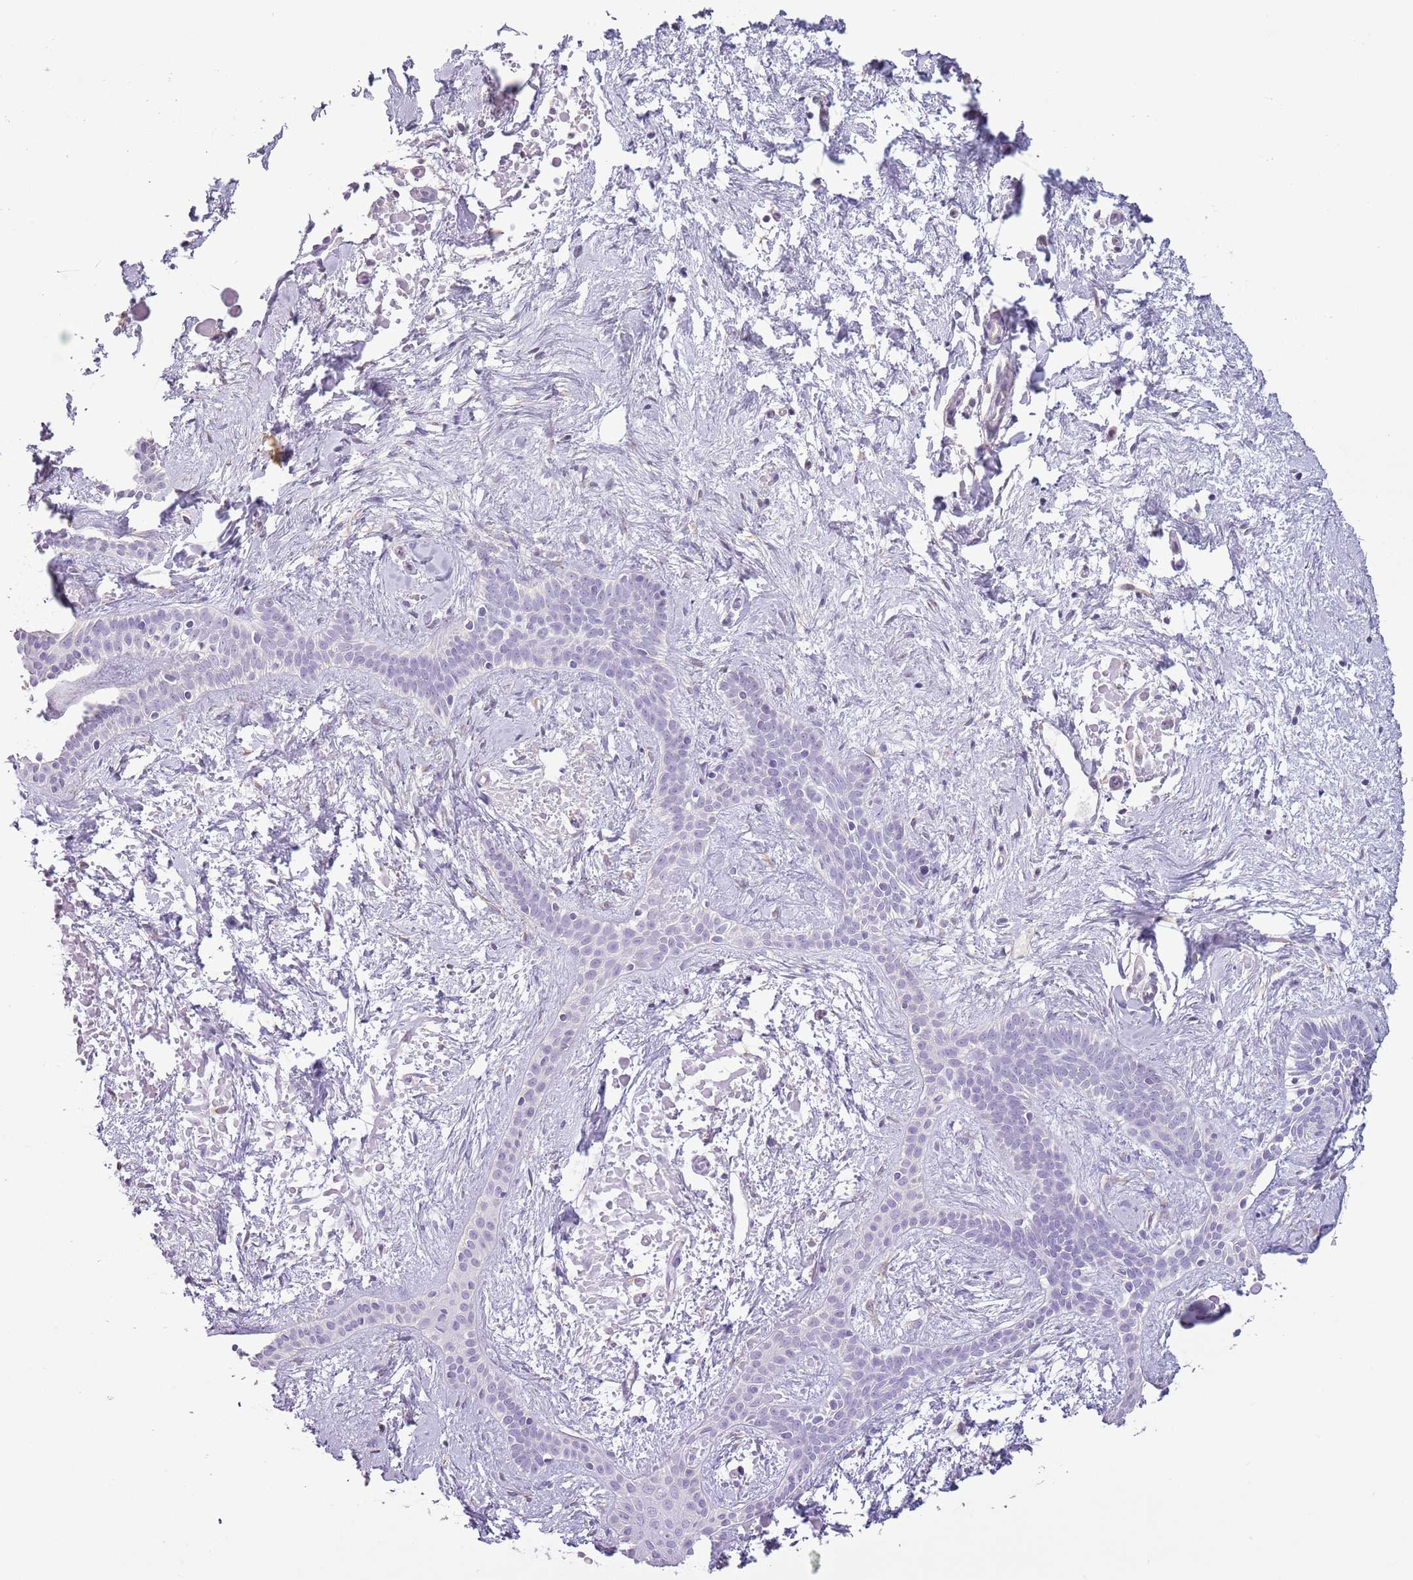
{"staining": {"intensity": "negative", "quantity": "none", "location": "none"}, "tissue": "skin cancer", "cell_type": "Tumor cells", "image_type": "cancer", "snomed": [{"axis": "morphology", "description": "Basal cell carcinoma"}, {"axis": "topography", "description": "Skin"}], "caption": "A photomicrograph of skin cancer (basal cell carcinoma) stained for a protein exhibits no brown staining in tumor cells.", "gene": "CELF6", "patient": {"sex": "male", "age": 78}}